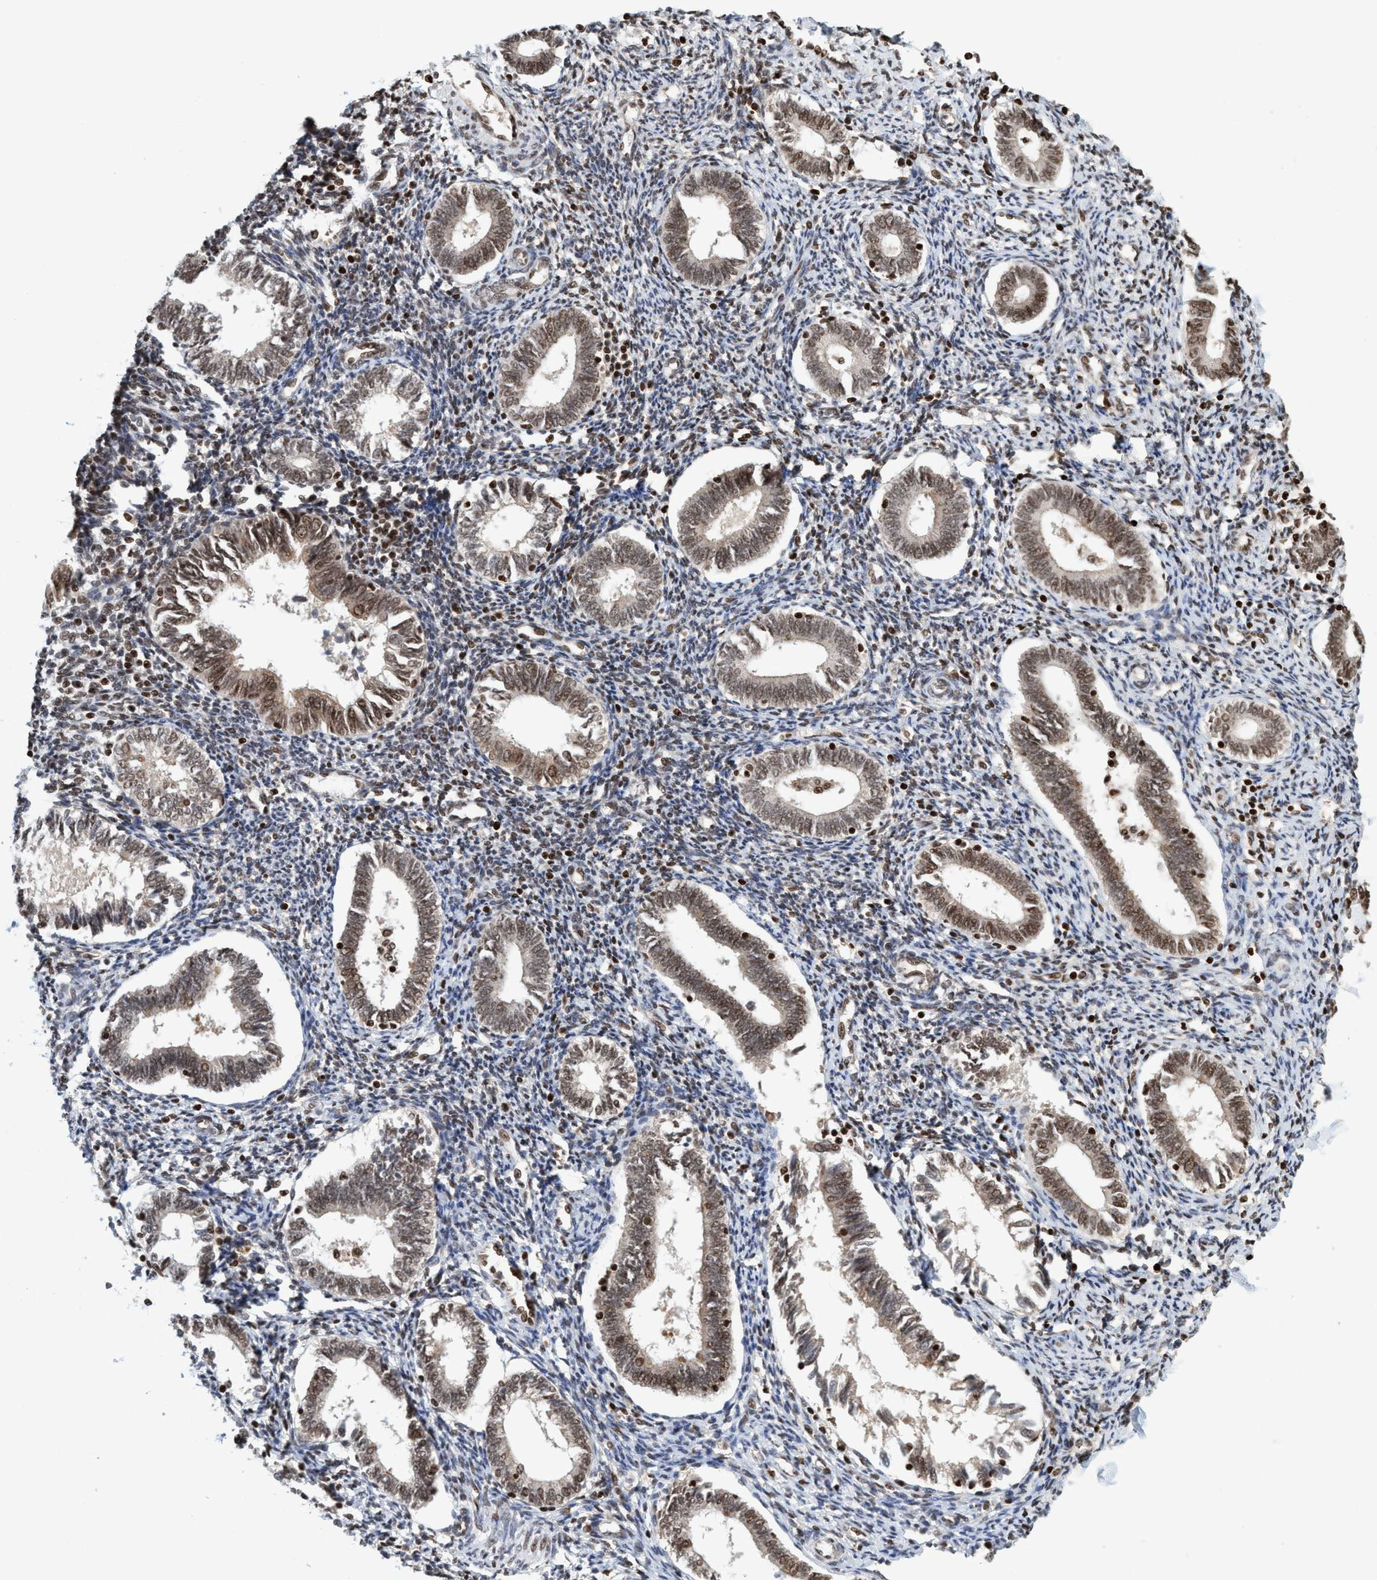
{"staining": {"intensity": "moderate", "quantity": "<25%", "location": "nuclear"}, "tissue": "endometrium", "cell_type": "Cells in endometrial stroma", "image_type": "normal", "snomed": [{"axis": "morphology", "description": "Normal tissue, NOS"}, {"axis": "topography", "description": "Endometrium"}], "caption": "The image reveals staining of normal endometrium, revealing moderate nuclear protein expression (brown color) within cells in endometrial stroma.", "gene": "SMCR8", "patient": {"sex": "female", "age": 41}}